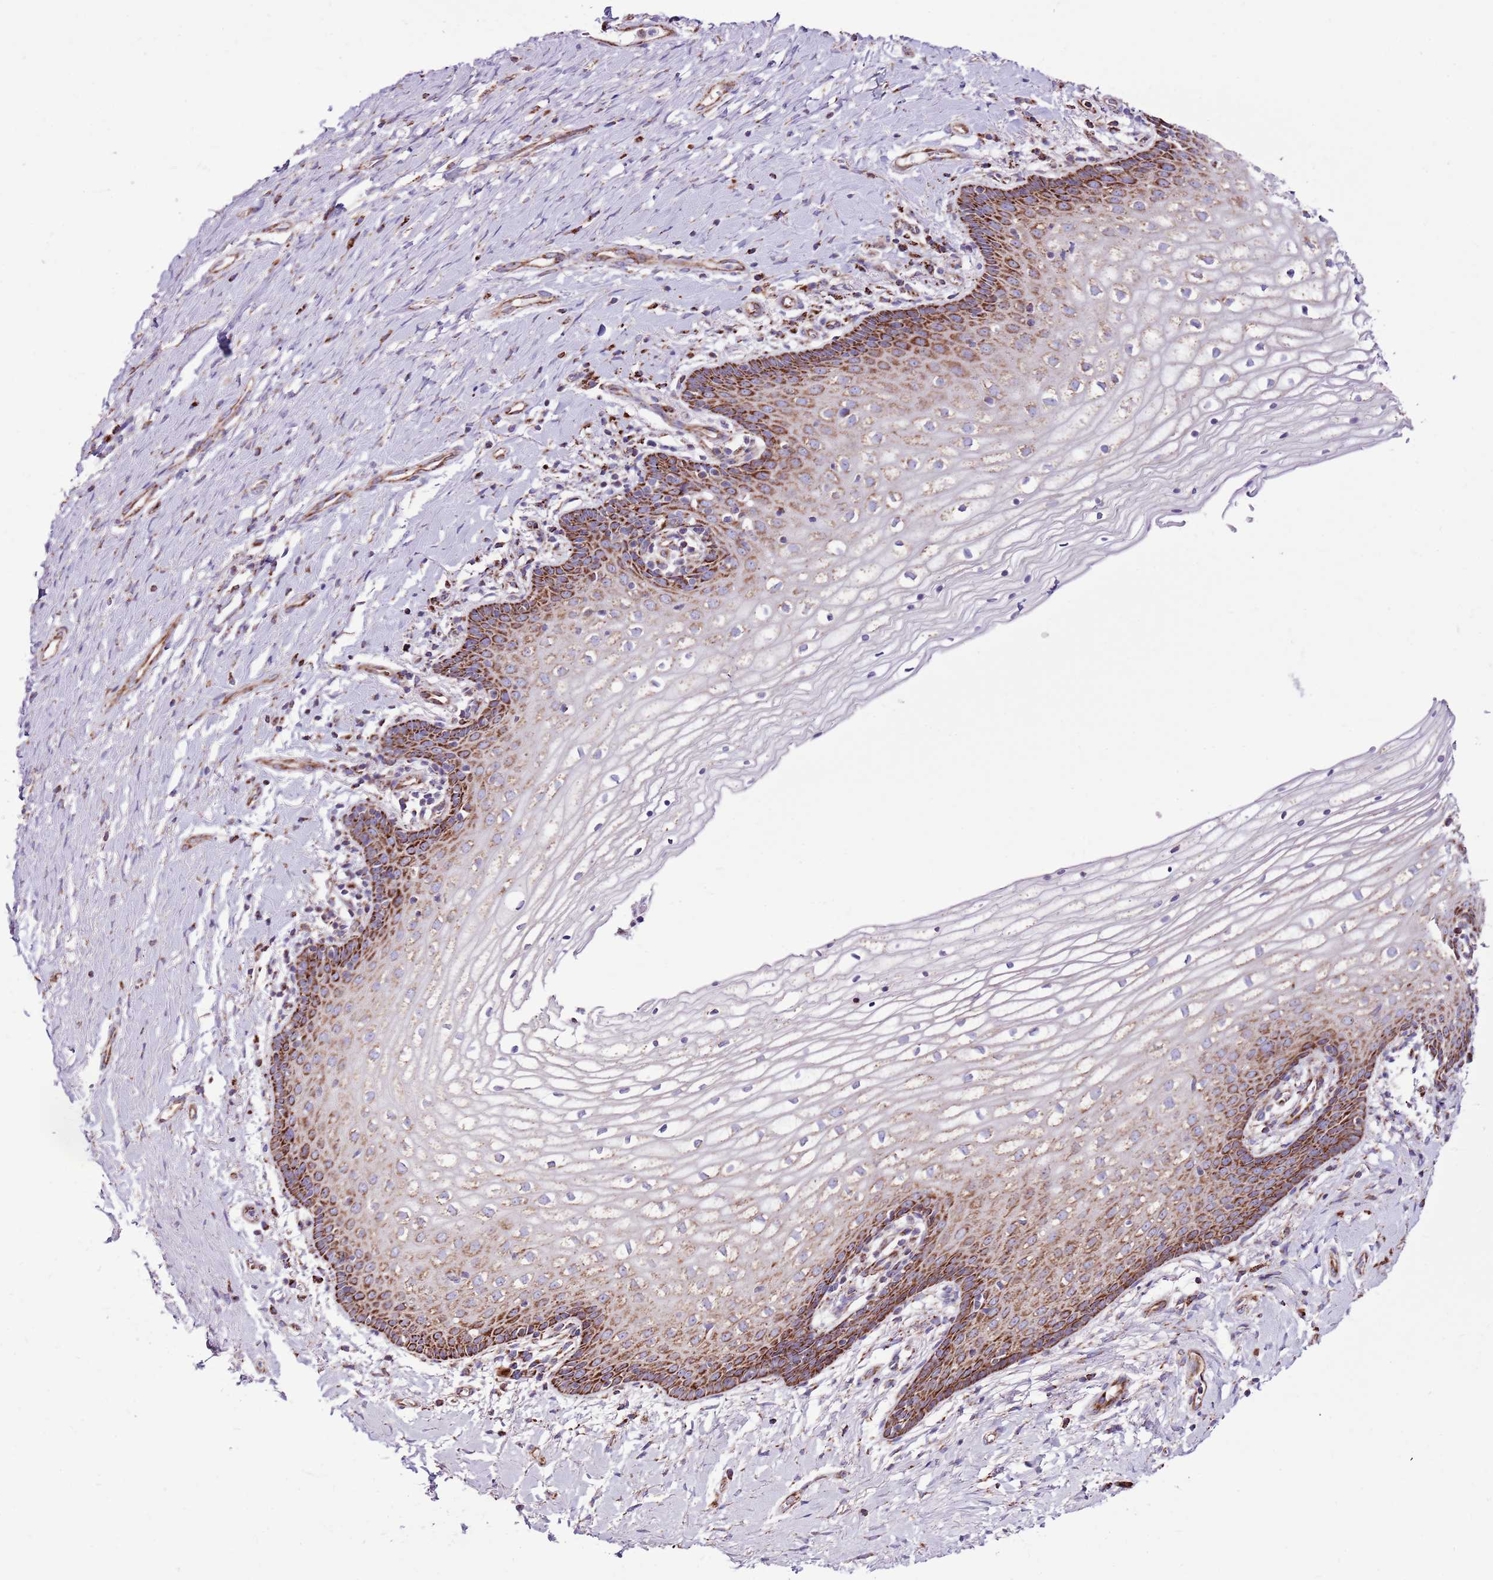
{"staining": {"intensity": "strong", "quantity": "25%-75%", "location": "cytoplasmic/membranous"}, "tissue": "vagina", "cell_type": "Squamous epithelial cells", "image_type": "normal", "snomed": [{"axis": "morphology", "description": "Normal tissue, NOS"}, {"axis": "topography", "description": "Vagina"}], "caption": "A brown stain shows strong cytoplasmic/membranous staining of a protein in squamous epithelial cells of normal vagina.", "gene": "HECTD4", "patient": {"sex": "female", "age": 60}}